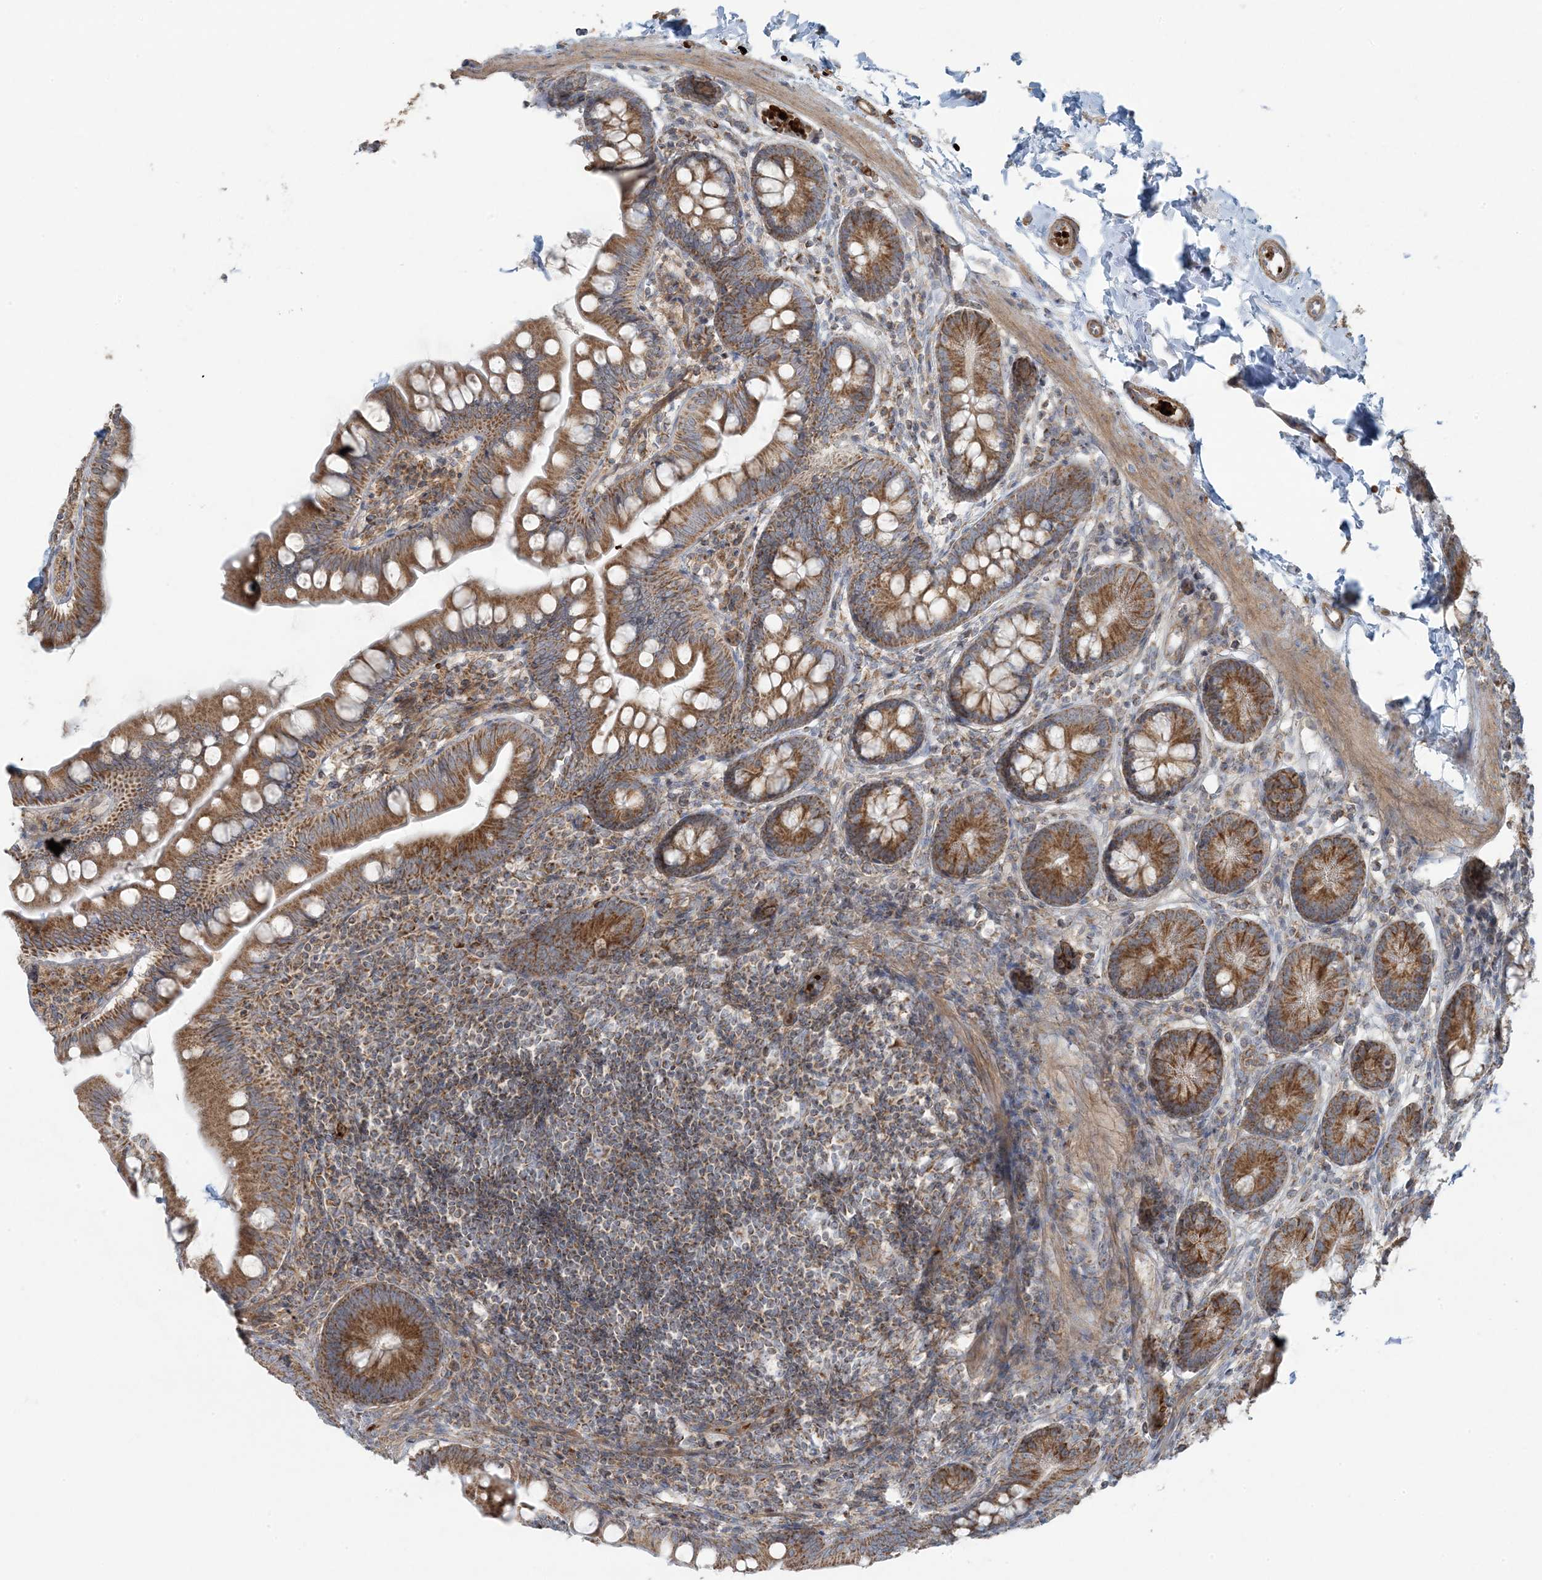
{"staining": {"intensity": "moderate", "quantity": ">75%", "location": "cytoplasmic/membranous"}, "tissue": "small intestine", "cell_type": "Glandular cells", "image_type": "normal", "snomed": [{"axis": "morphology", "description": "Normal tissue, NOS"}, {"axis": "topography", "description": "Small intestine"}], "caption": "The image demonstrates staining of unremarkable small intestine, revealing moderate cytoplasmic/membranous protein positivity (brown color) within glandular cells.", "gene": "PIK3R4", "patient": {"sex": "male", "age": 7}}